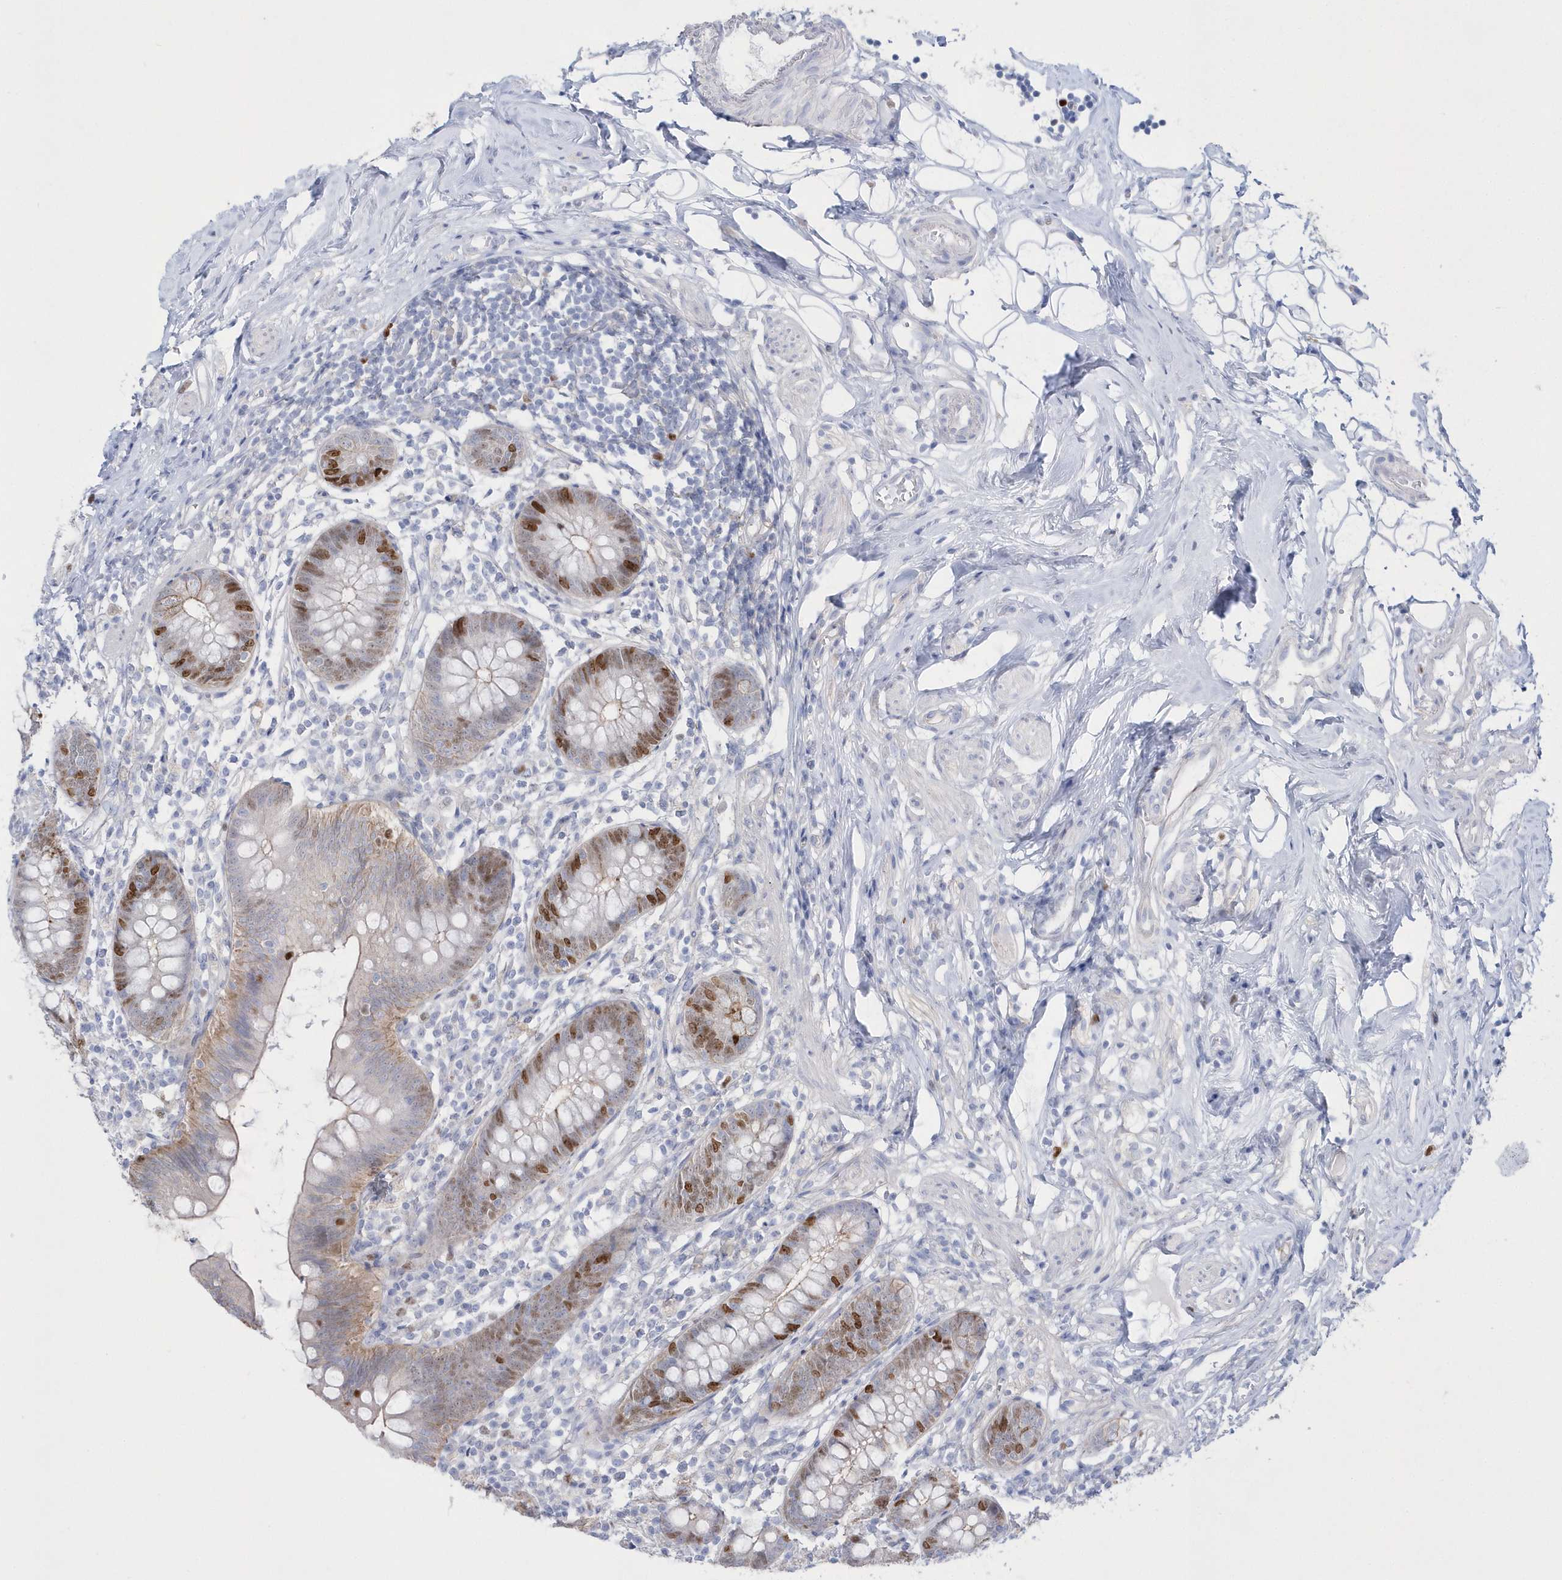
{"staining": {"intensity": "moderate", "quantity": "25%-75%", "location": "nuclear"}, "tissue": "appendix", "cell_type": "Glandular cells", "image_type": "normal", "snomed": [{"axis": "morphology", "description": "Normal tissue, NOS"}, {"axis": "topography", "description": "Appendix"}], "caption": "Moderate nuclear expression for a protein is appreciated in approximately 25%-75% of glandular cells of benign appendix using IHC.", "gene": "TMCO6", "patient": {"sex": "female", "age": 62}}